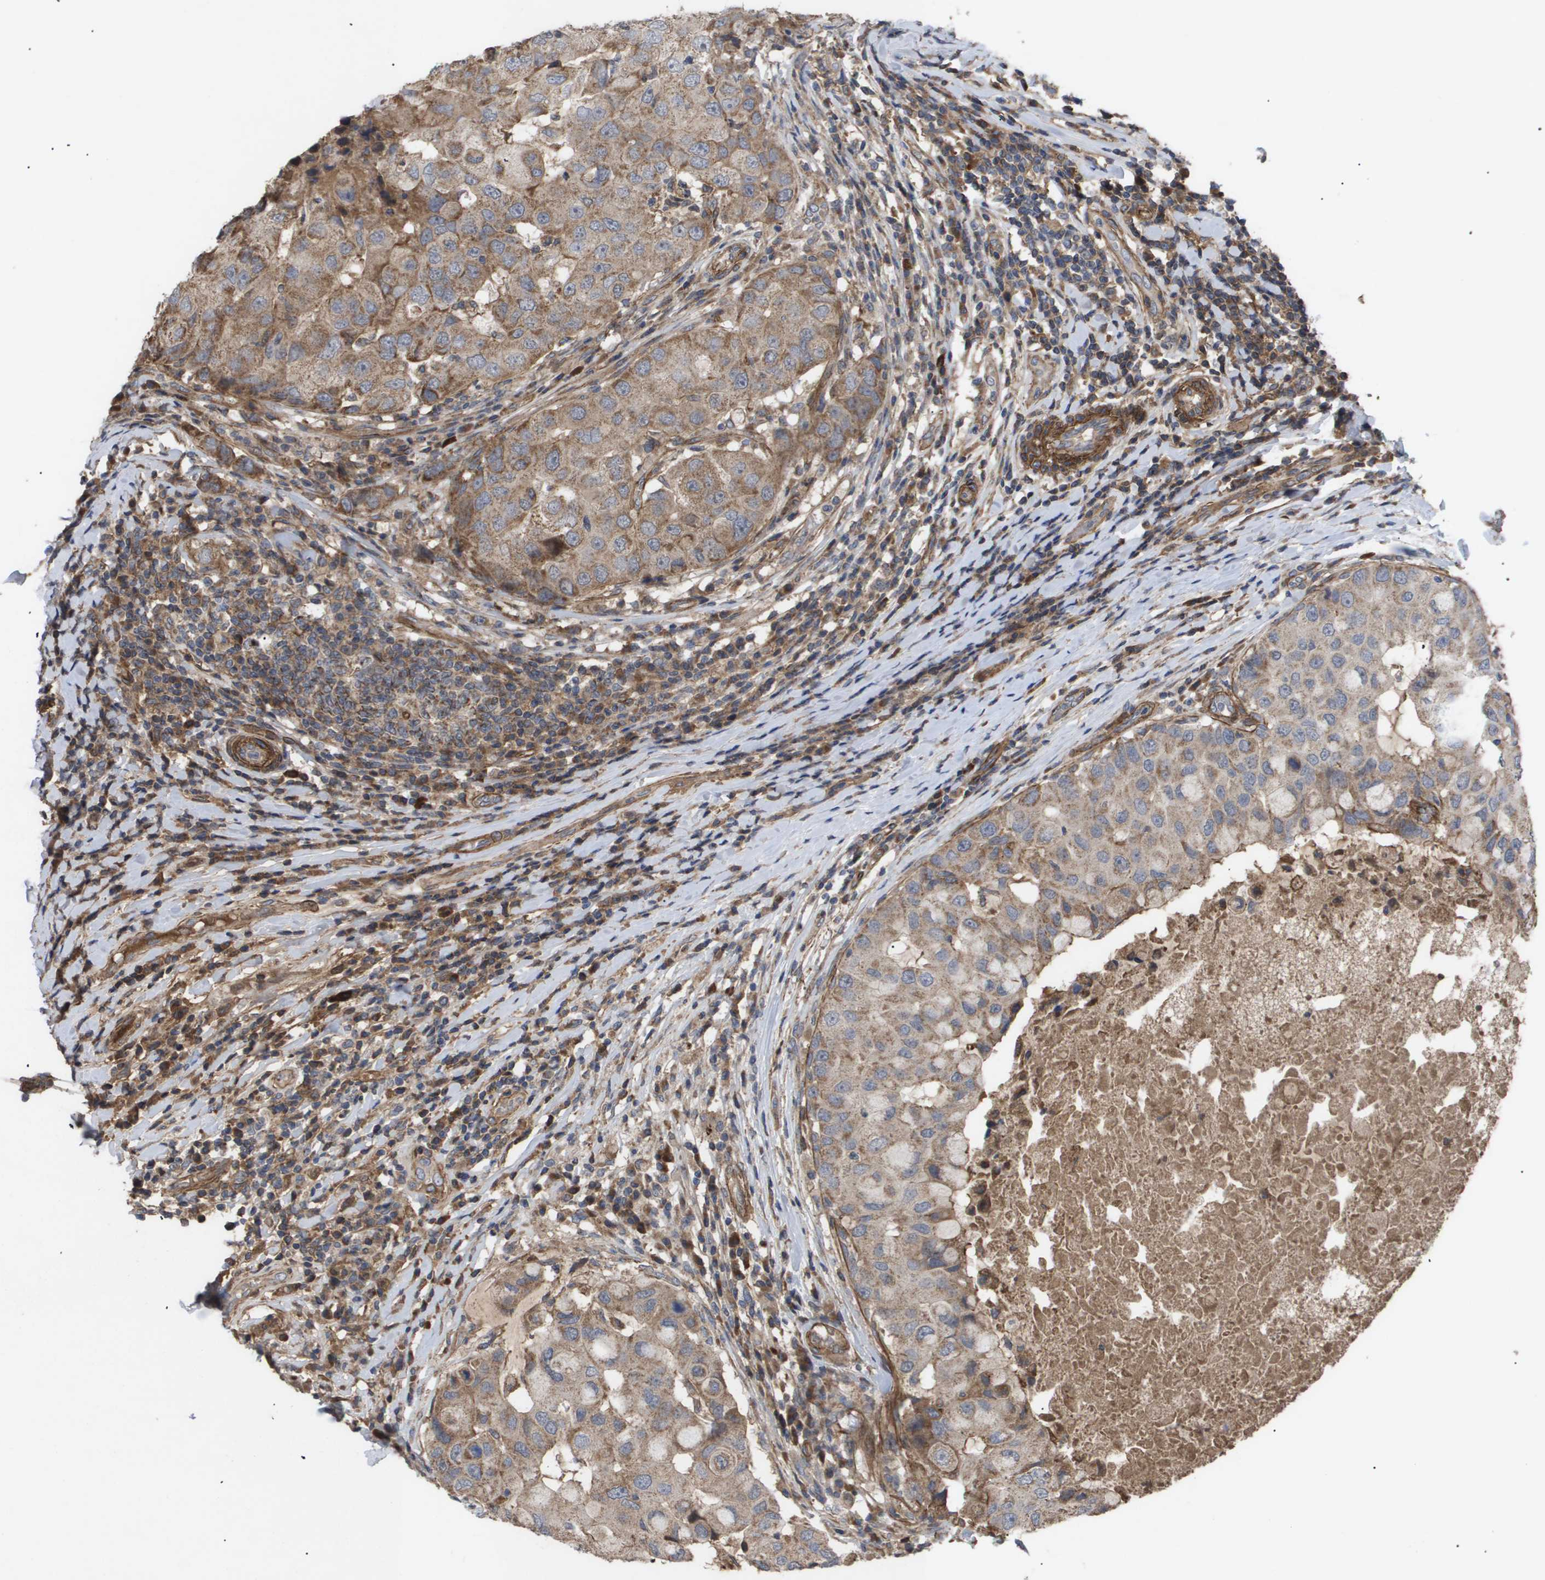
{"staining": {"intensity": "moderate", "quantity": ">75%", "location": "cytoplasmic/membranous"}, "tissue": "breast cancer", "cell_type": "Tumor cells", "image_type": "cancer", "snomed": [{"axis": "morphology", "description": "Duct carcinoma"}, {"axis": "topography", "description": "Breast"}], "caption": "Immunohistochemical staining of human breast cancer (infiltrating ductal carcinoma) exhibits medium levels of moderate cytoplasmic/membranous protein expression in approximately >75% of tumor cells. The protein of interest is stained brown, and the nuclei are stained in blue (DAB (3,3'-diaminobenzidine) IHC with brightfield microscopy, high magnification).", "gene": "TNS1", "patient": {"sex": "female", "age": 27}}